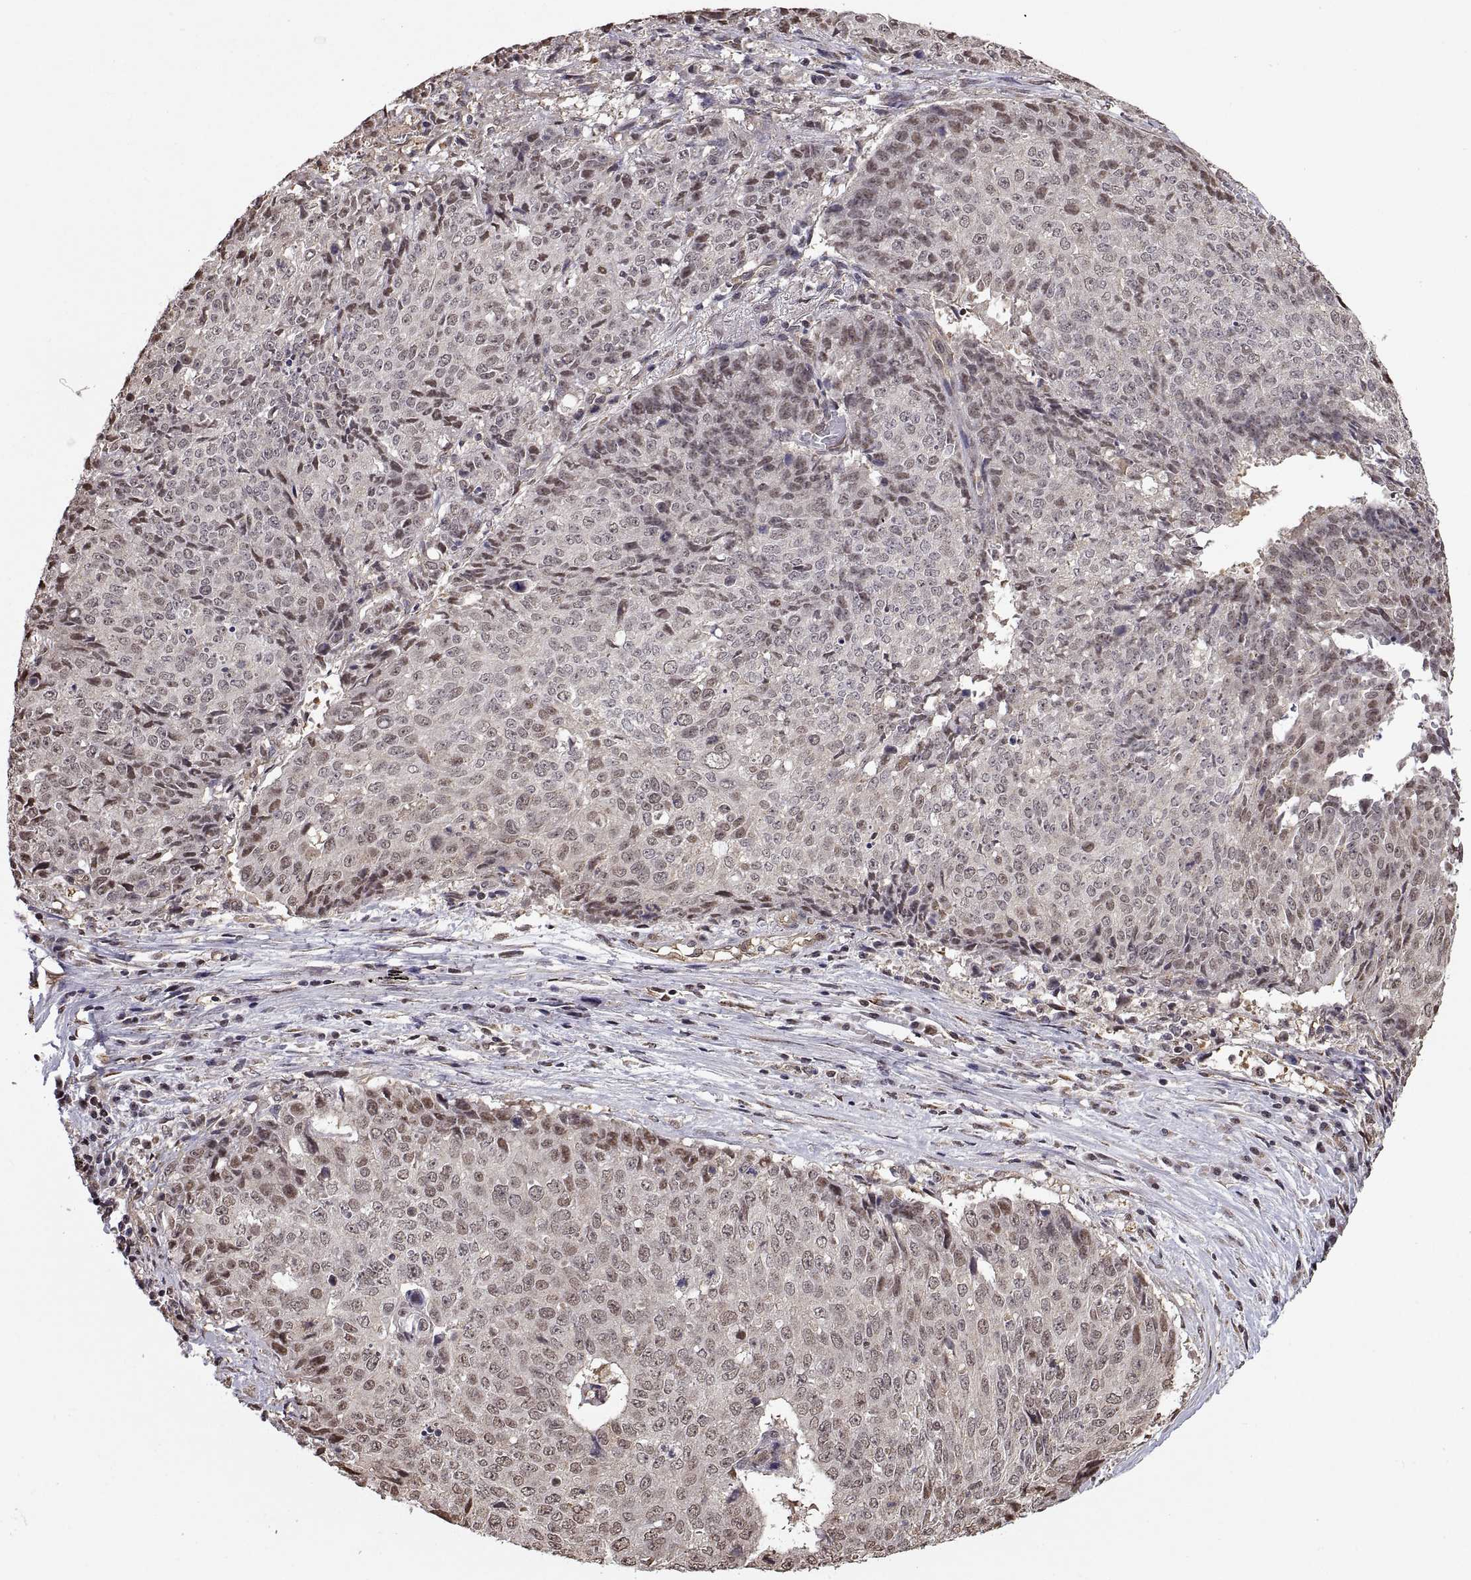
{"staining": {"intensity": "weak", "quantity": "<25%", "location": "nuclear"}, "tissue": "lung cancer", "cell_type": "Tumor cells", "image_type": "cancer", "snomed": [{"axis": "morphology", "description": "Normal tissue, NOS"}, {"axis": "morphology", "description": "Squamous cell carcinoma, NOS"}, {"axis": "topography", "description": "Bronchus"}, {"axis": "topography", "description": "Lung"}], "caption": "IHC histopathology image of neoplastic tissue: squamous cell carcinoma (lung) stained with DAB exhibits no significant protein staining in tumor cells.", "gene": "ARRB1", "patient": {"sex": "male", "age": 64}}